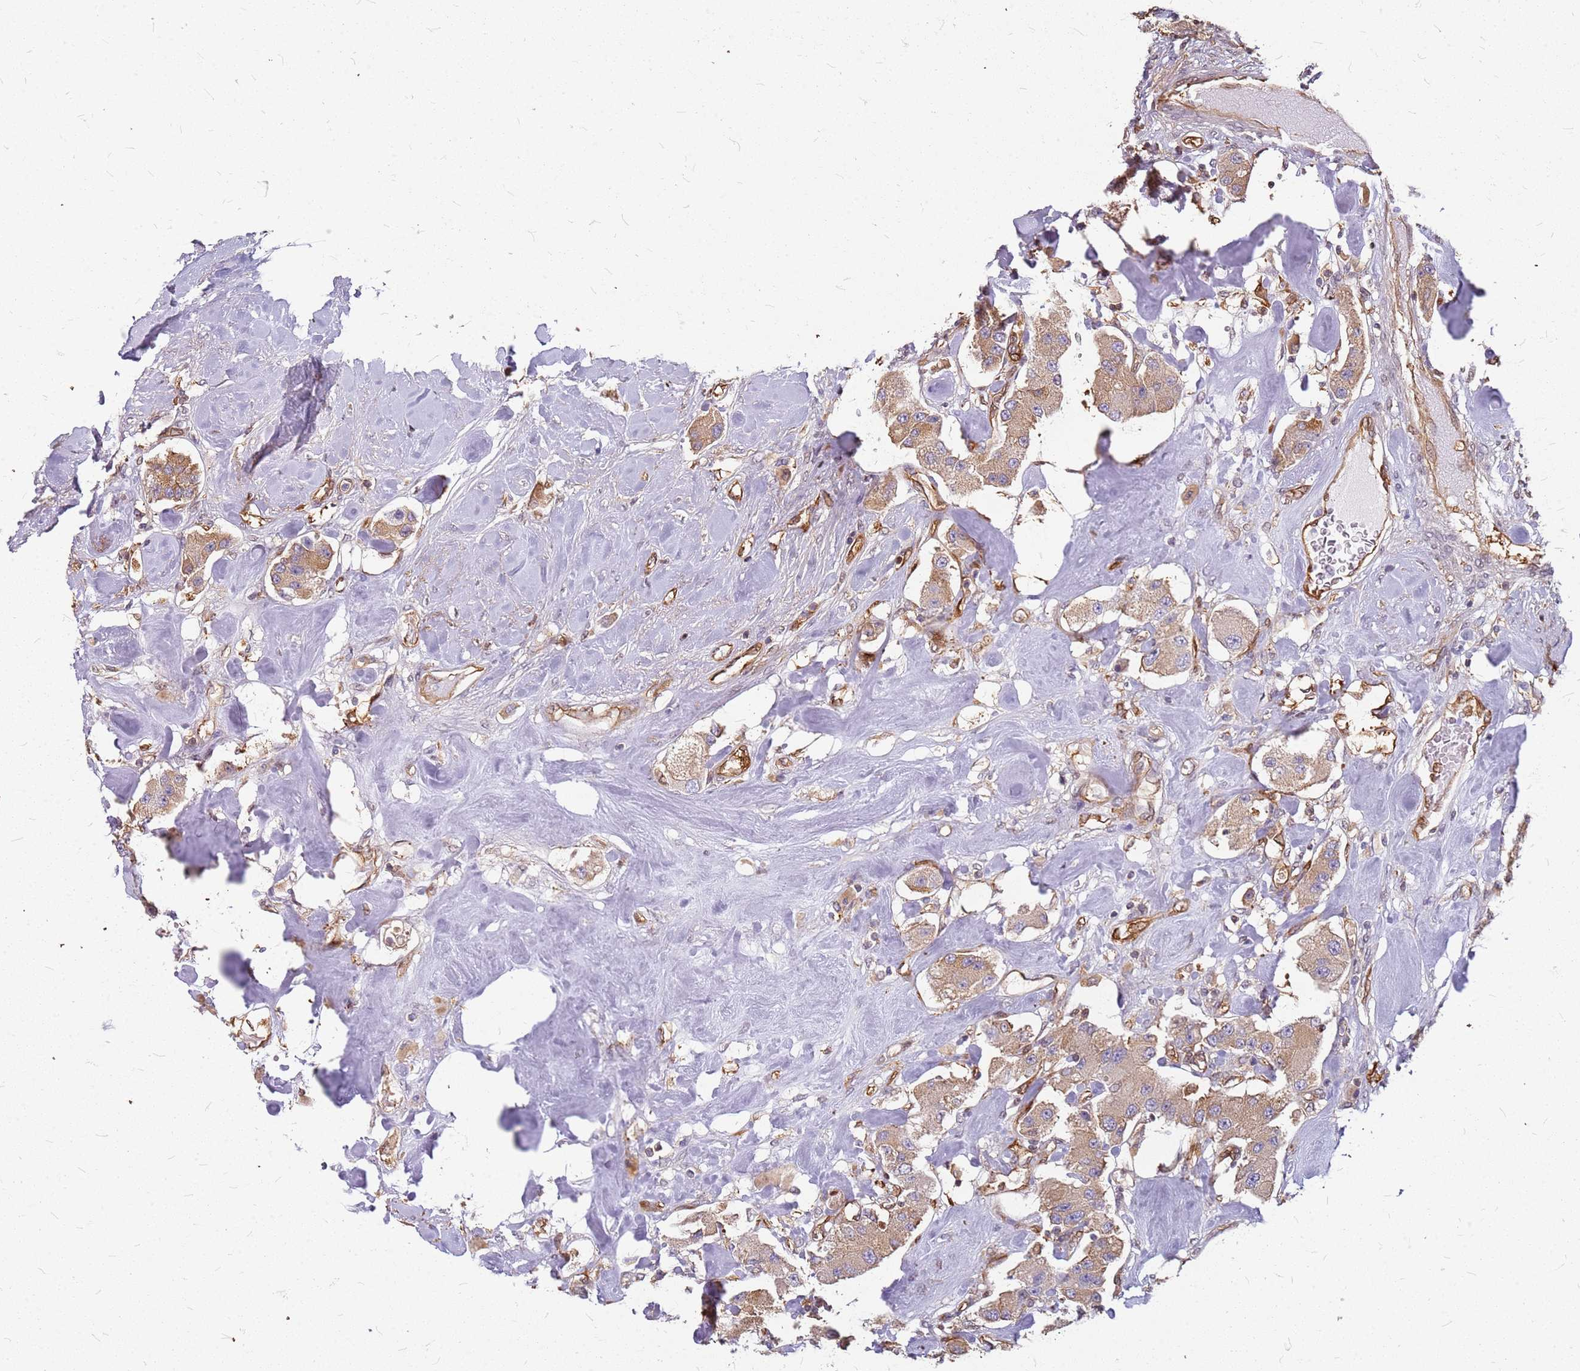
{"staining": {"intensity": "moderate", "quantity": ">75%", "location": "cytoplasmic/membranous"}, "tissue": "carcinoid", "cell_type": "Tumor cells", "image_type": "cancer", "snomed": [{"axis": "morphology", "description": "Carcinoid, malignant, NOS"}, {"axis": "topography", "description": "Pancreas"}], "caption": "Tumor cells show medium levels of moderate cytoplasmic/membranous positivity in approximately >75% of cells in carcinoid.", "gene": "HDX", "patient": {"sex": "male", "age": 41}}